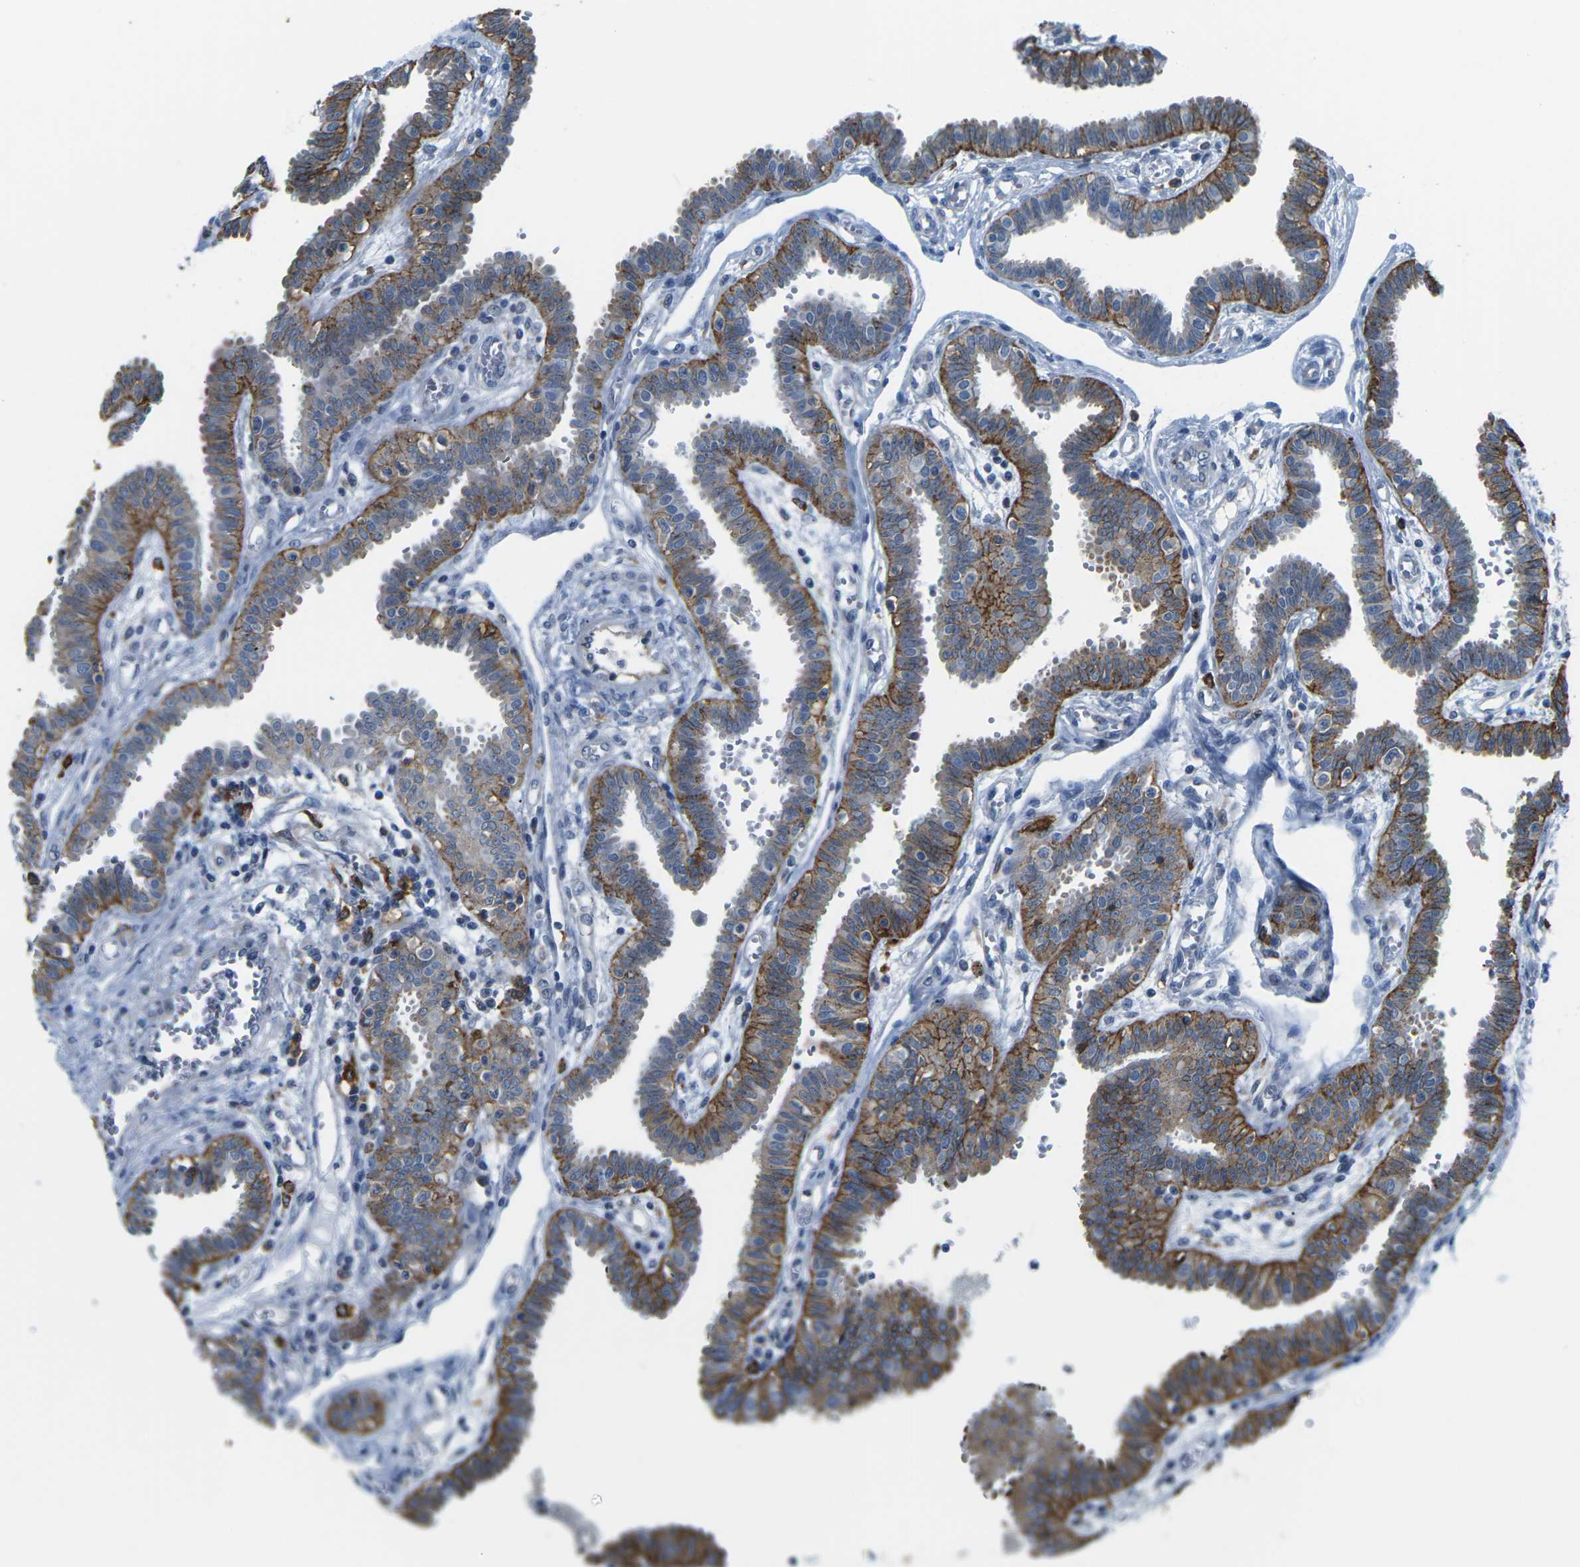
{"staining": {"intensity": "strong", "quantity": ">75%", "location": "cytoplasmic/membranous"}, "tissue": "fallopian tube", "cell_type": "Glandular cells", "image_type": "normal", "snomed": [{"axis": "morphology", "description": "Normal tissue, NOS"}, {"axis": "topography", "description": "Fallopian tube"}], "caption": "Protein analysis of normal fallopian tube reveals strong cytoplasmic/membranous expression in approximately >75% of glandular cells.", "gene": "PTPN1", "patient": {"sex": "female", "age": 32}}